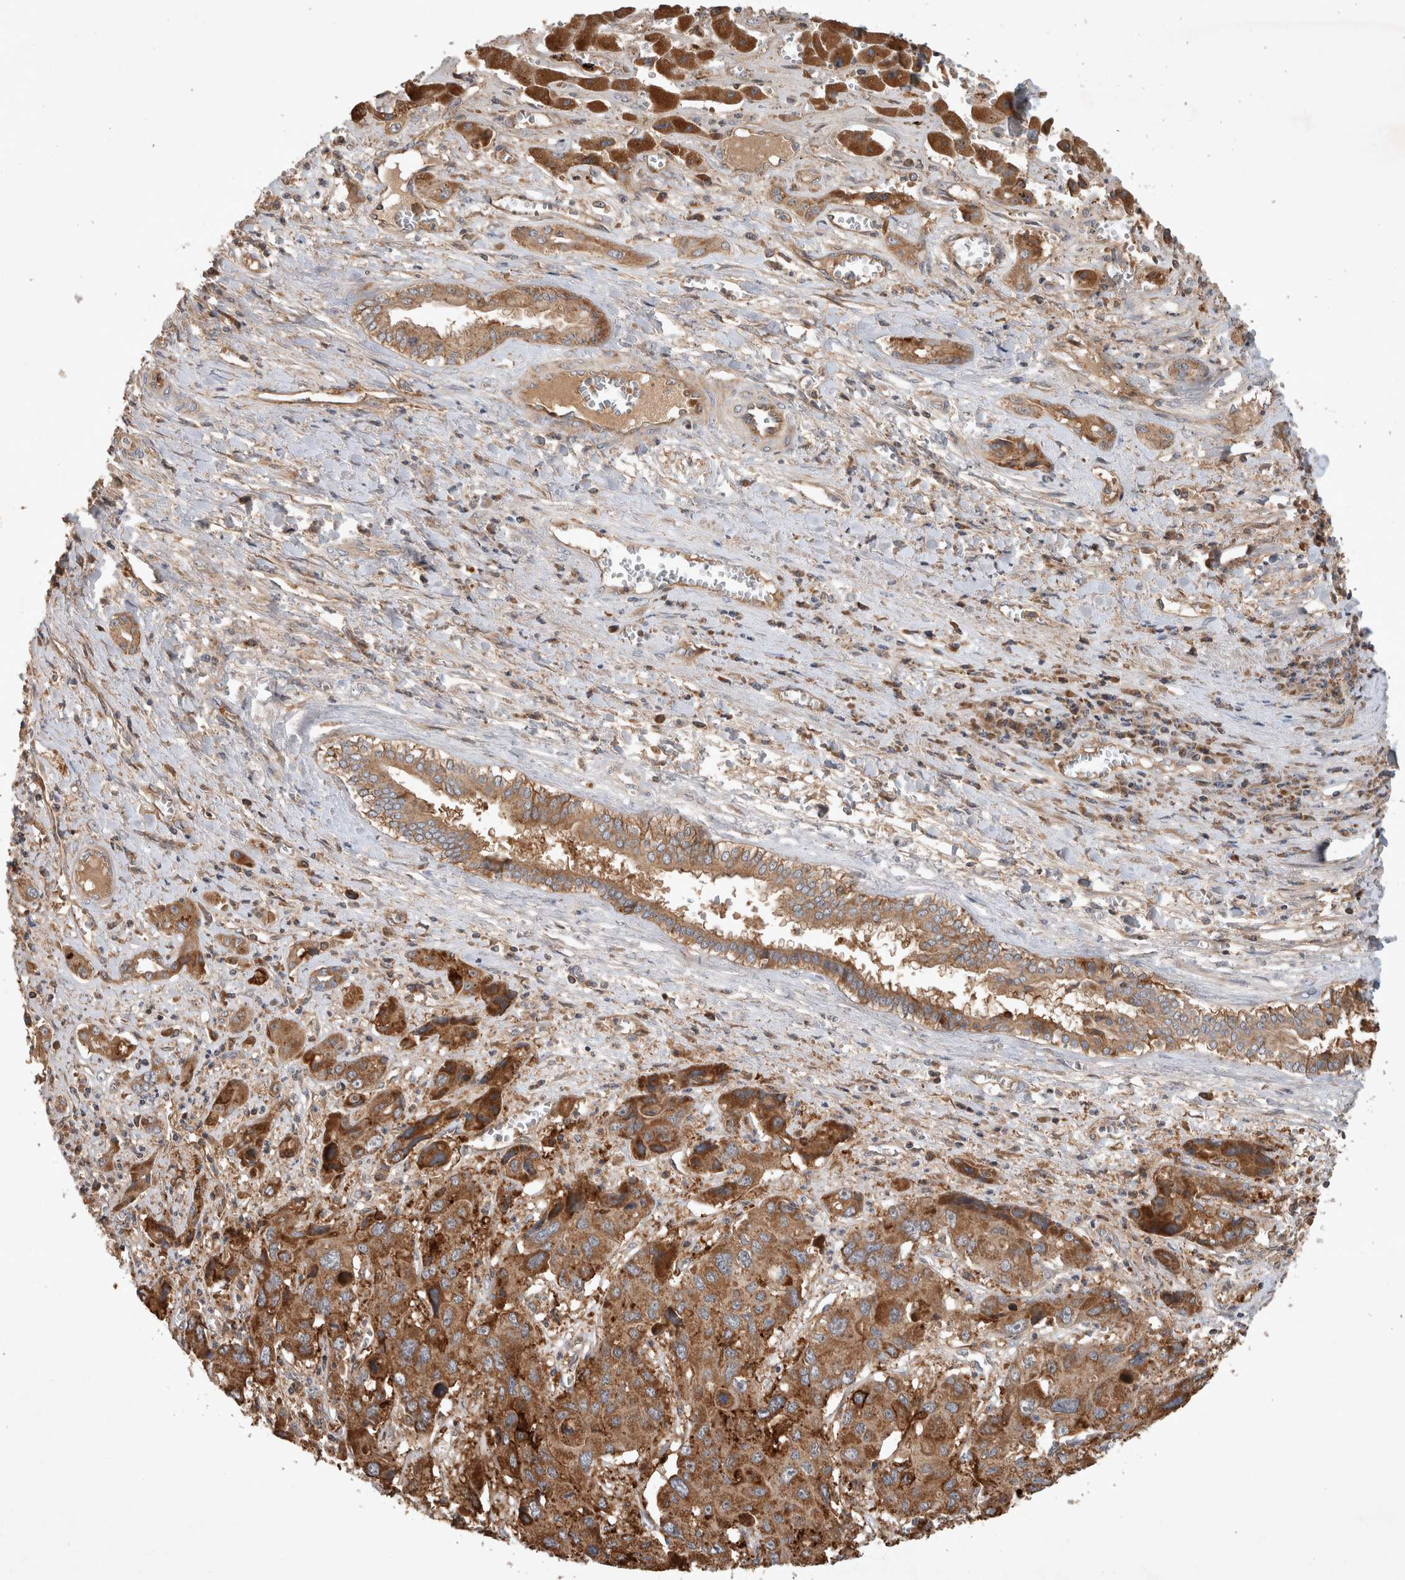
{"staining": {"intensity": "moderate", "quantity": ">75%", "location": "cytoplasmic/membranous"}, "tissue": "liver cancer", "cell_type": "Tumor cells", "image_type": "cancer", "snomed": [{"axis": "morphology", "description": "Cholangiocarcinoma"}, {"axis": "topography", "description": "Liver"}], "caption": "Immunohistochemistry (IHC) image of neoplastic tissue: liver cancer stained using IHC demonstrates medium levels of moderate protein expression localized specifically in the cytoplasmic/membranous of tumor cells, appearing as a cytoplasmic/membranous brown color.", "gene": "SERAC1", "patient": {"sex": "male", "age": 67}}